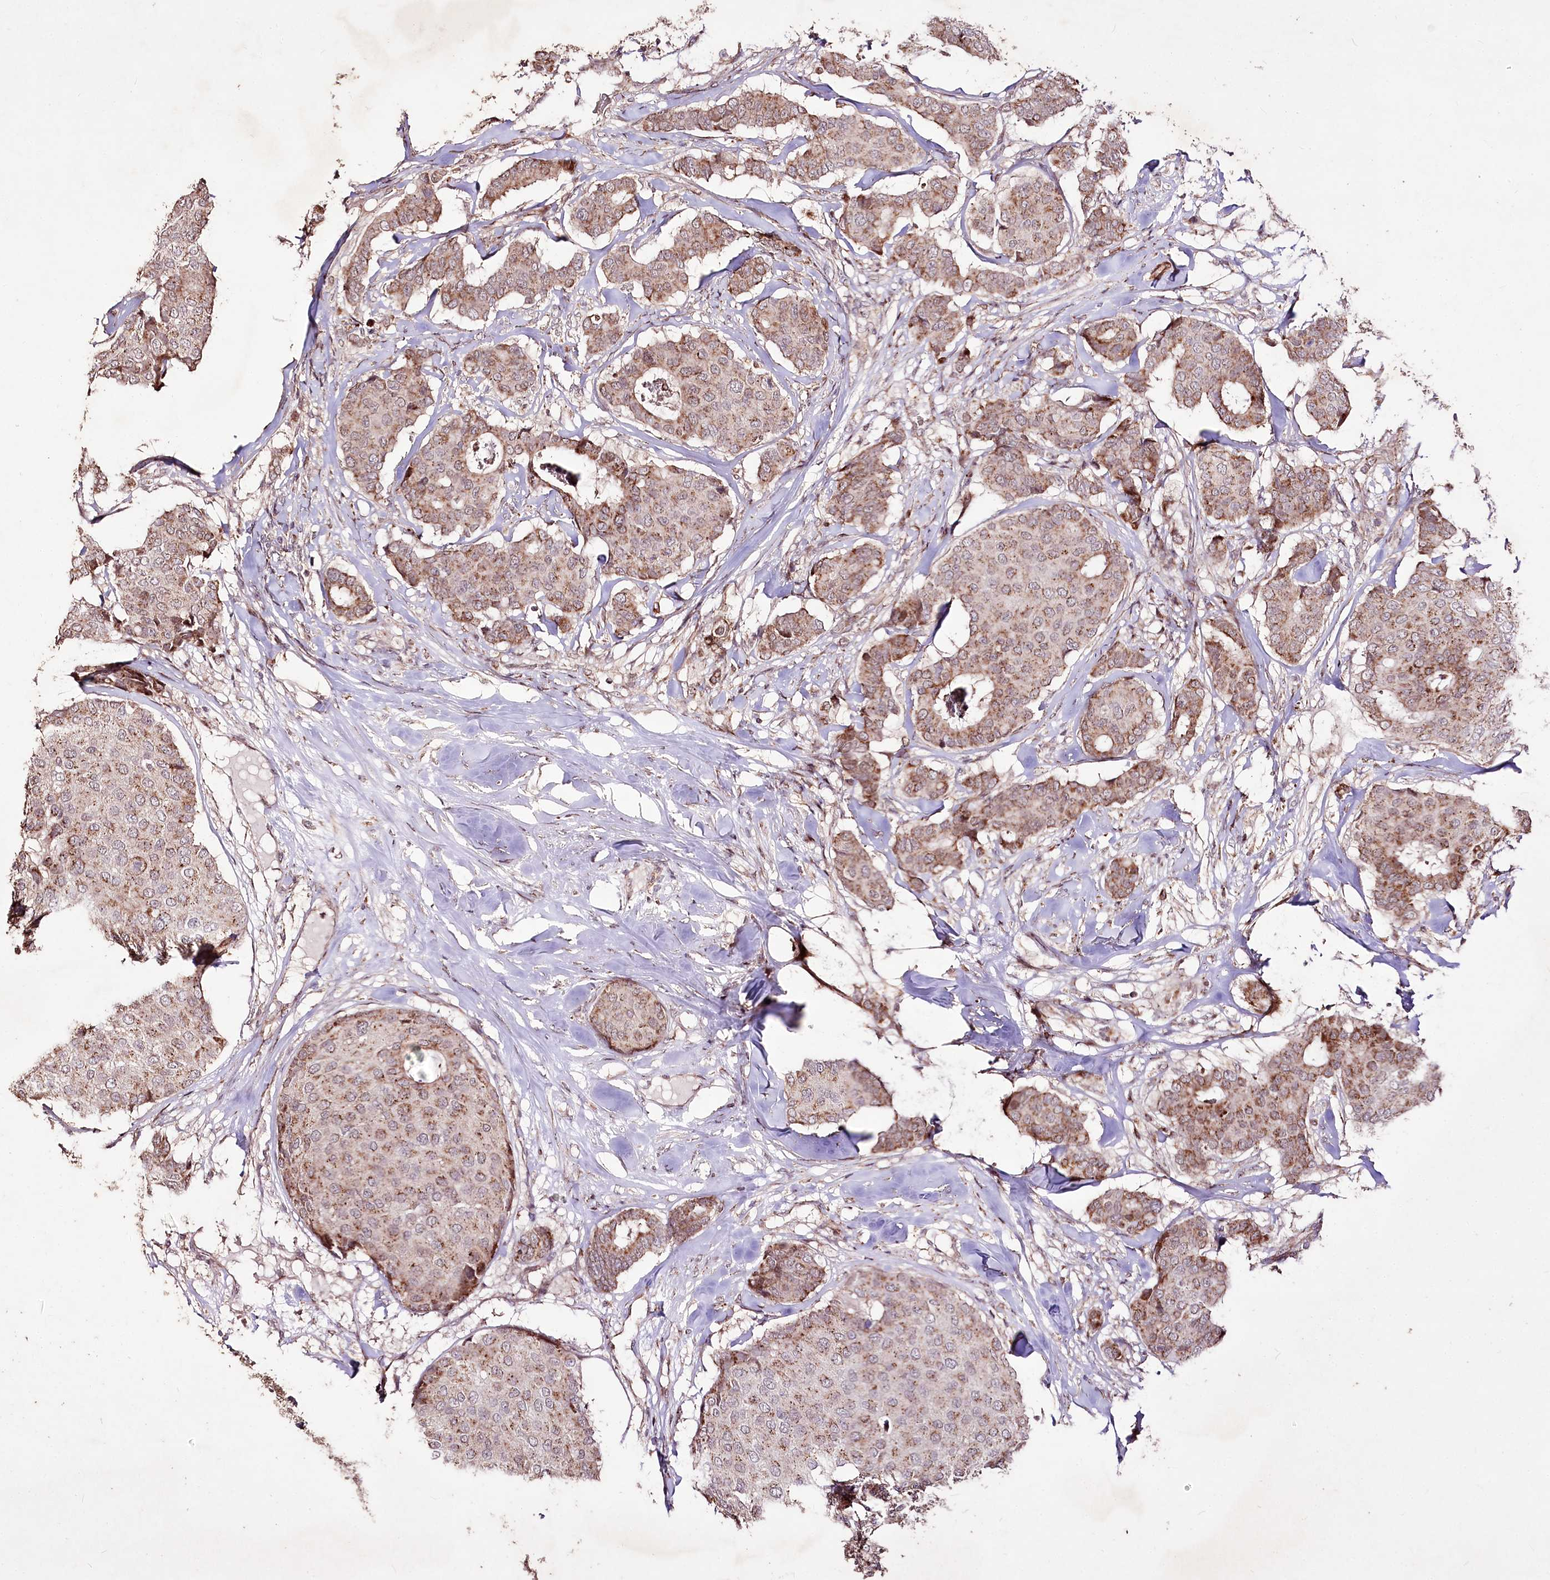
{"staining": {"intensity": "weak", "quantity": ">75%", "location": "cytoplasmic/membranous"}, "tissue": "breast cancer", "cell_type": "Tumor cells", "image_type": "cancer", "snomed": [{"axis": "morphology", "description": "Duct carcinoma"}, {"axis": "topography", "description": "Breast"}], "caption": "Immunohistochemical staining of human breast cancer (invasive ductal carcinoma) reveals low levels of weak cytoplasmic/membranous positivity in approximately >75% of tumor cells. The staining was performed using DAB (3,3'-diaminobenzidine), with brown indicating positive protein expression. Nuclei are stained blue with hematoxylin.", "gene": "CARD19", "patient": {"sex": "female", "age": 75}}